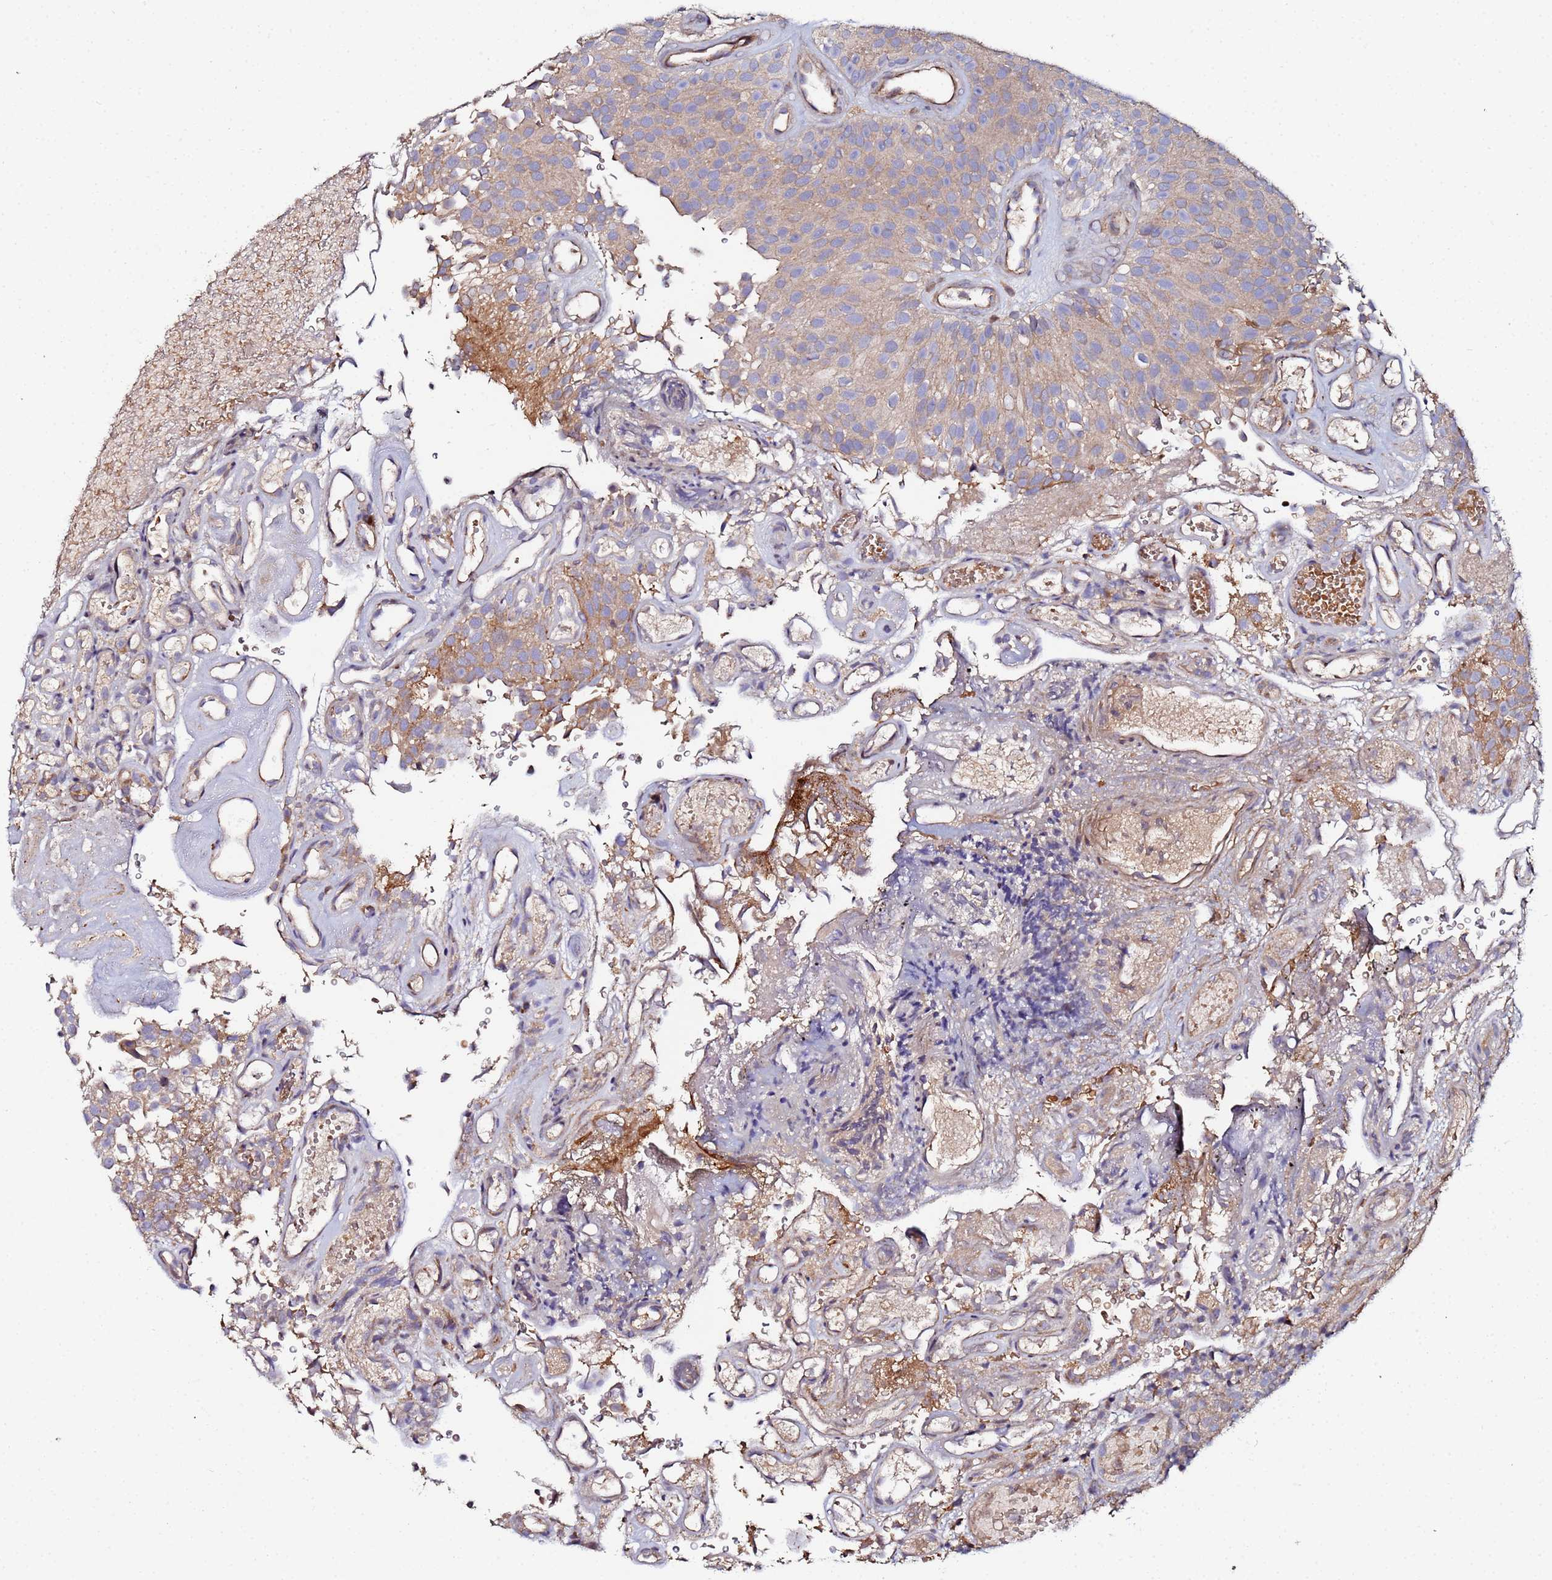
{"staining": {"intensity": "moderate", "quantity": "25%-75%", "location": "cytoplasmic/membranous"}, "tissue": "urothelial cancer", "cell_type": "Tumor cells", "image_type": "cancer", "snomed": [{"axis": "morphology", "description": "Urothelial carcinoma, Low grade"}, {"axis": "topography", "description": "Urinary bladder"}], "caption": "Protein expression analysis of low-grade urothelial carcinoma shows moderate cytoplasmic/membranous positivity in about 25%-75% of tumor cells.", "gene": "OSER1", "patient": {"sex": "male", "age": 78}}